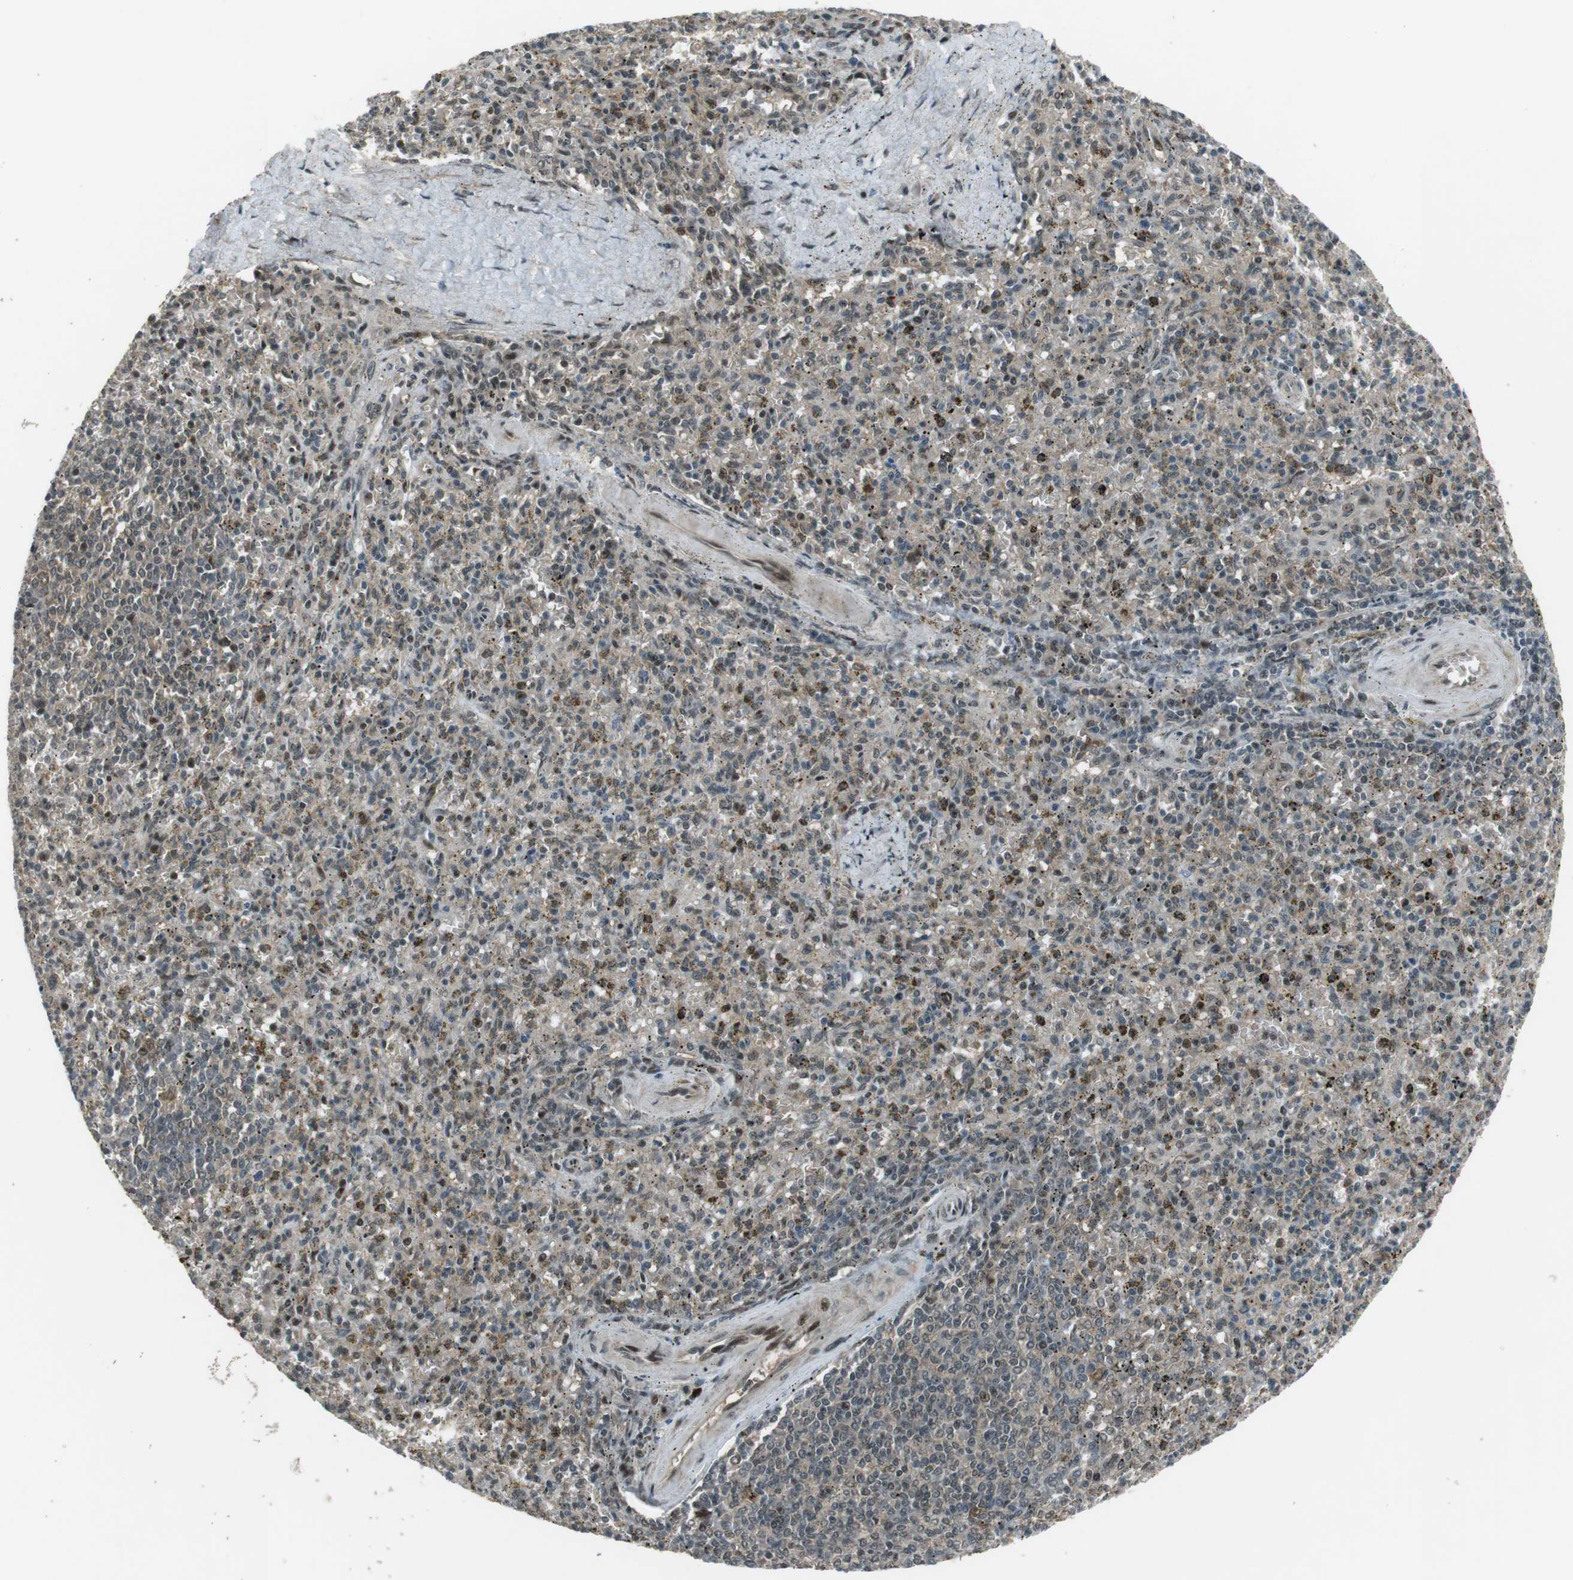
{"staining": {"intensity": "weak", "quantity": "25%-75%", "location": "cytoplasmic/membranous,nuclear"}, "tissue": "spleen", "cell_type": "Cells in red pulp", "image_type": "normal", "snomed": [{"axis": "morphology", "description": "Normal tissue, NOS"}, {"axis": "topography", "description": "Spleen"}], "caption": "A photomicrograph of spleen stained for a protein demonstrates weak cytoplasmic/membranous,nuclear brown staining in cells in red pulp.", "gene": "SLITRK5", "patient": {"sex": "male", "age": 72}}